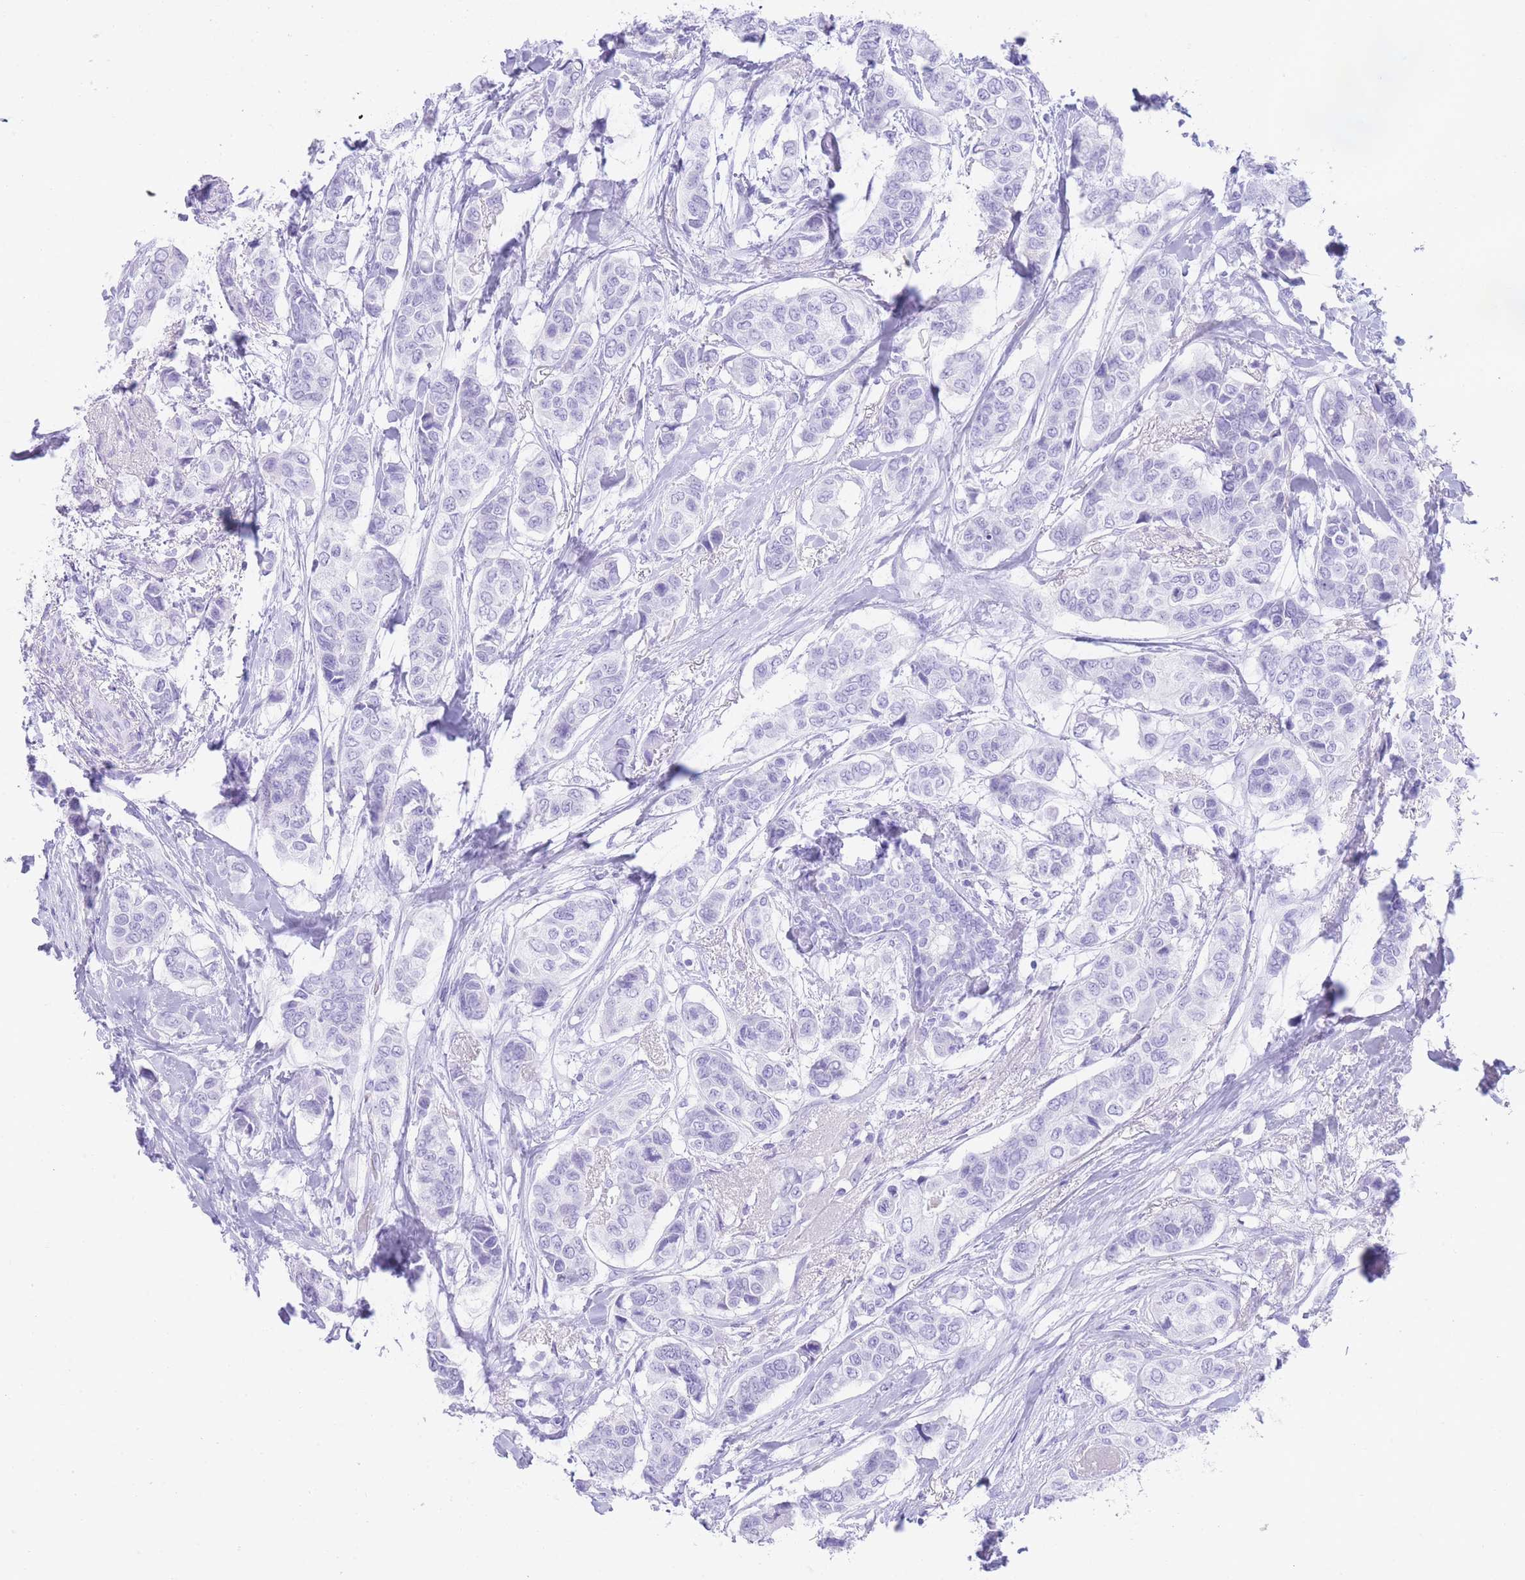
{"staining": {"intensity": "negative", "quantity": "none", "location": "none"}, "tissue": "breast cancer", "cell_type": "Tumor cells", "image_type": "cancer", "snomed": [{"axis": "morphology", "description": "Lobular carcinoma"}, {"axis": "topography", "description": "Breast"}], "caption": "High magnification brightfield microscopy of breast lobular carcinoma stained with DAB (brown) and counterstained with hematoxylin (blue): tumor cells show no significant positivity.", "gene": "ELOA2", "patient": {"sex": "female", "age": 51}}